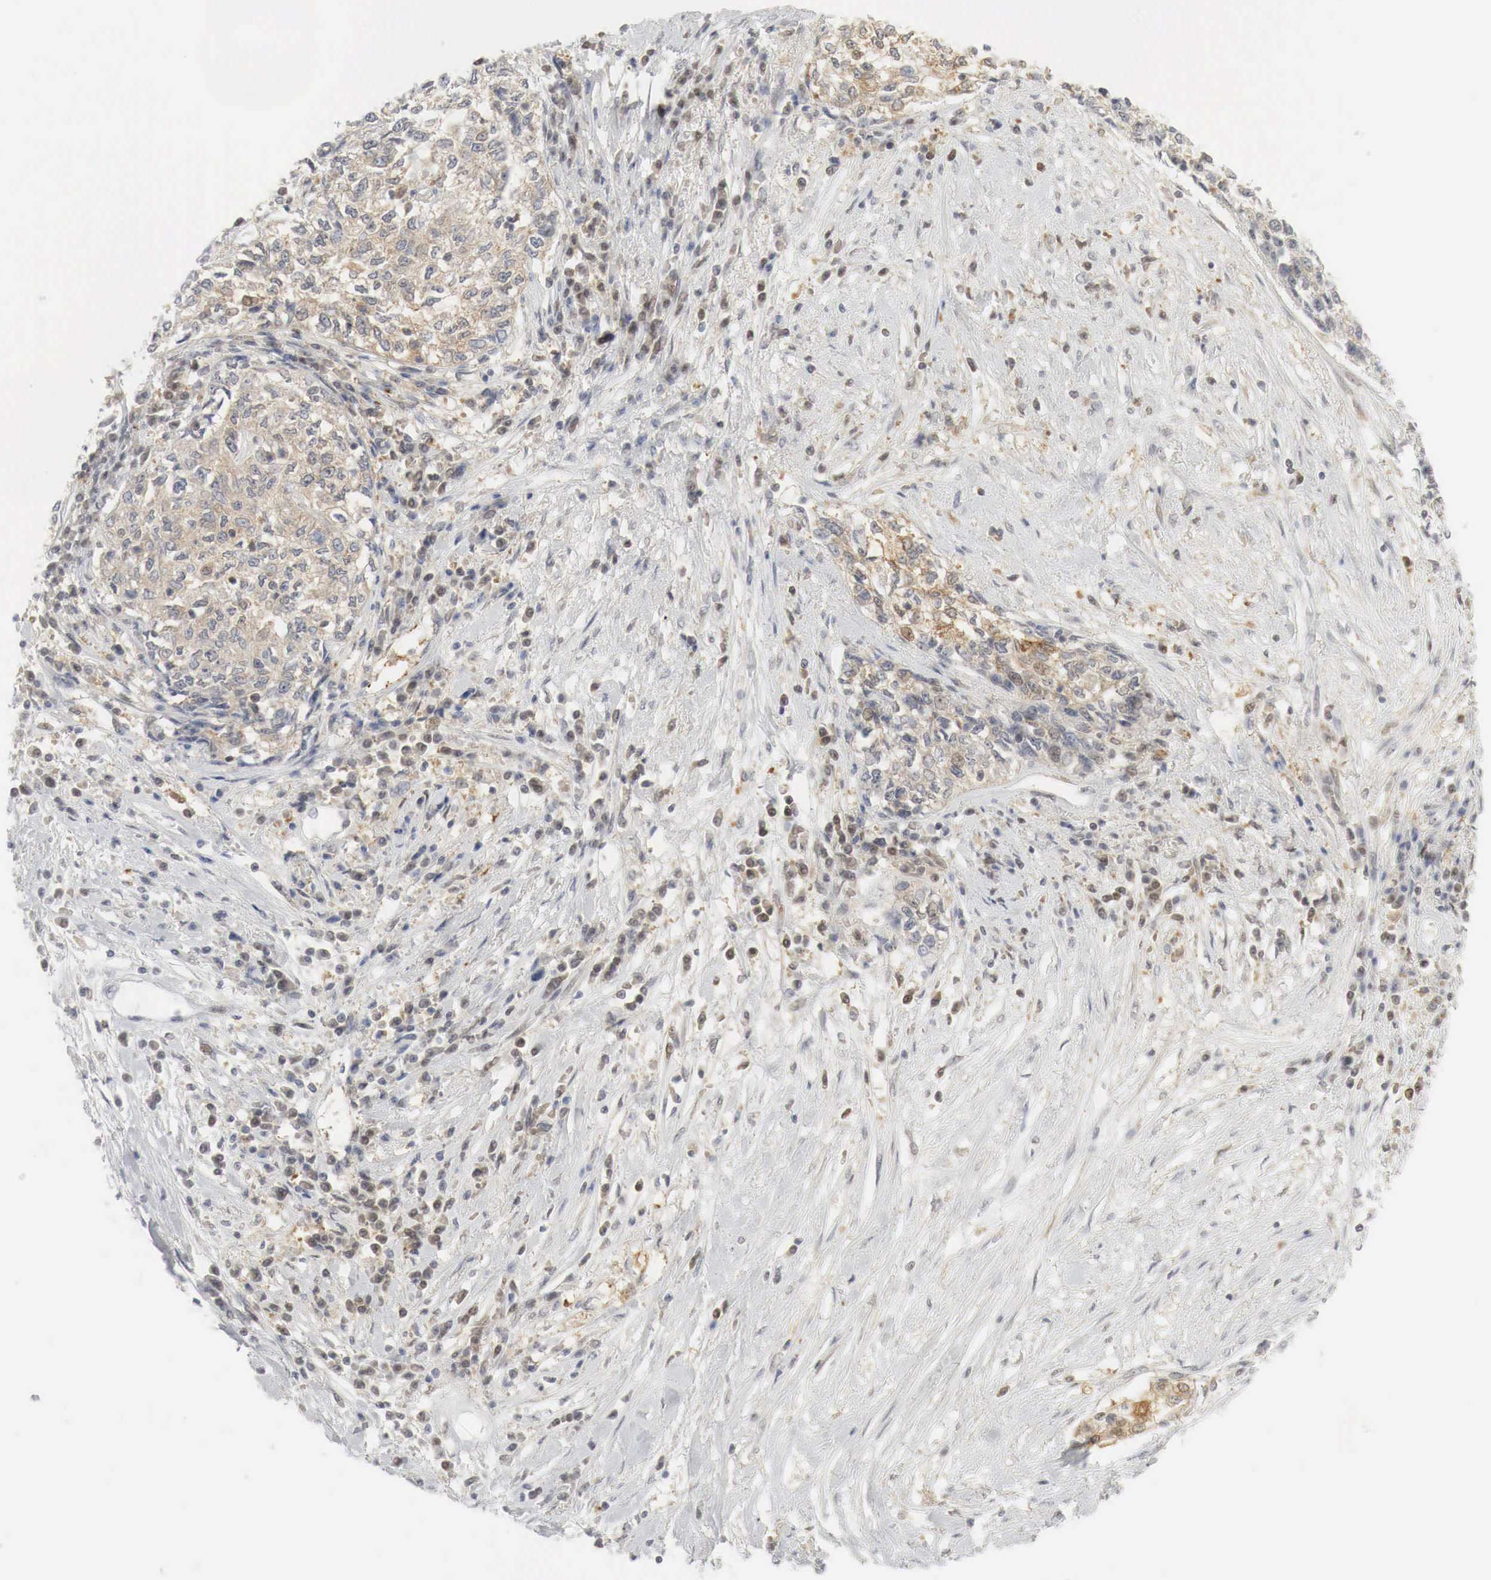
{"staining": {"intensity": "moderate", "quantity": "<25%", "location": "cytoplasmic/membranous,nuclear"}, "tissue": "cervical cancer", "cell_type": "Tumor cells", "image_type": "cancer", "snomed": [{"axis": "morphology", "description": "Squamous cell carcinoma, NOS"}, {"axis": "topography", "description": "Cervix"}], "caption": "A low amount of moderate cytoplasmic/membranous and nuclear staining is seen in about <25% of tumor cells in cervical cancer (squamous cell carcinoma) tissue.", "gene": "MYC", "patient": {"sex": "female", "age": 57}}